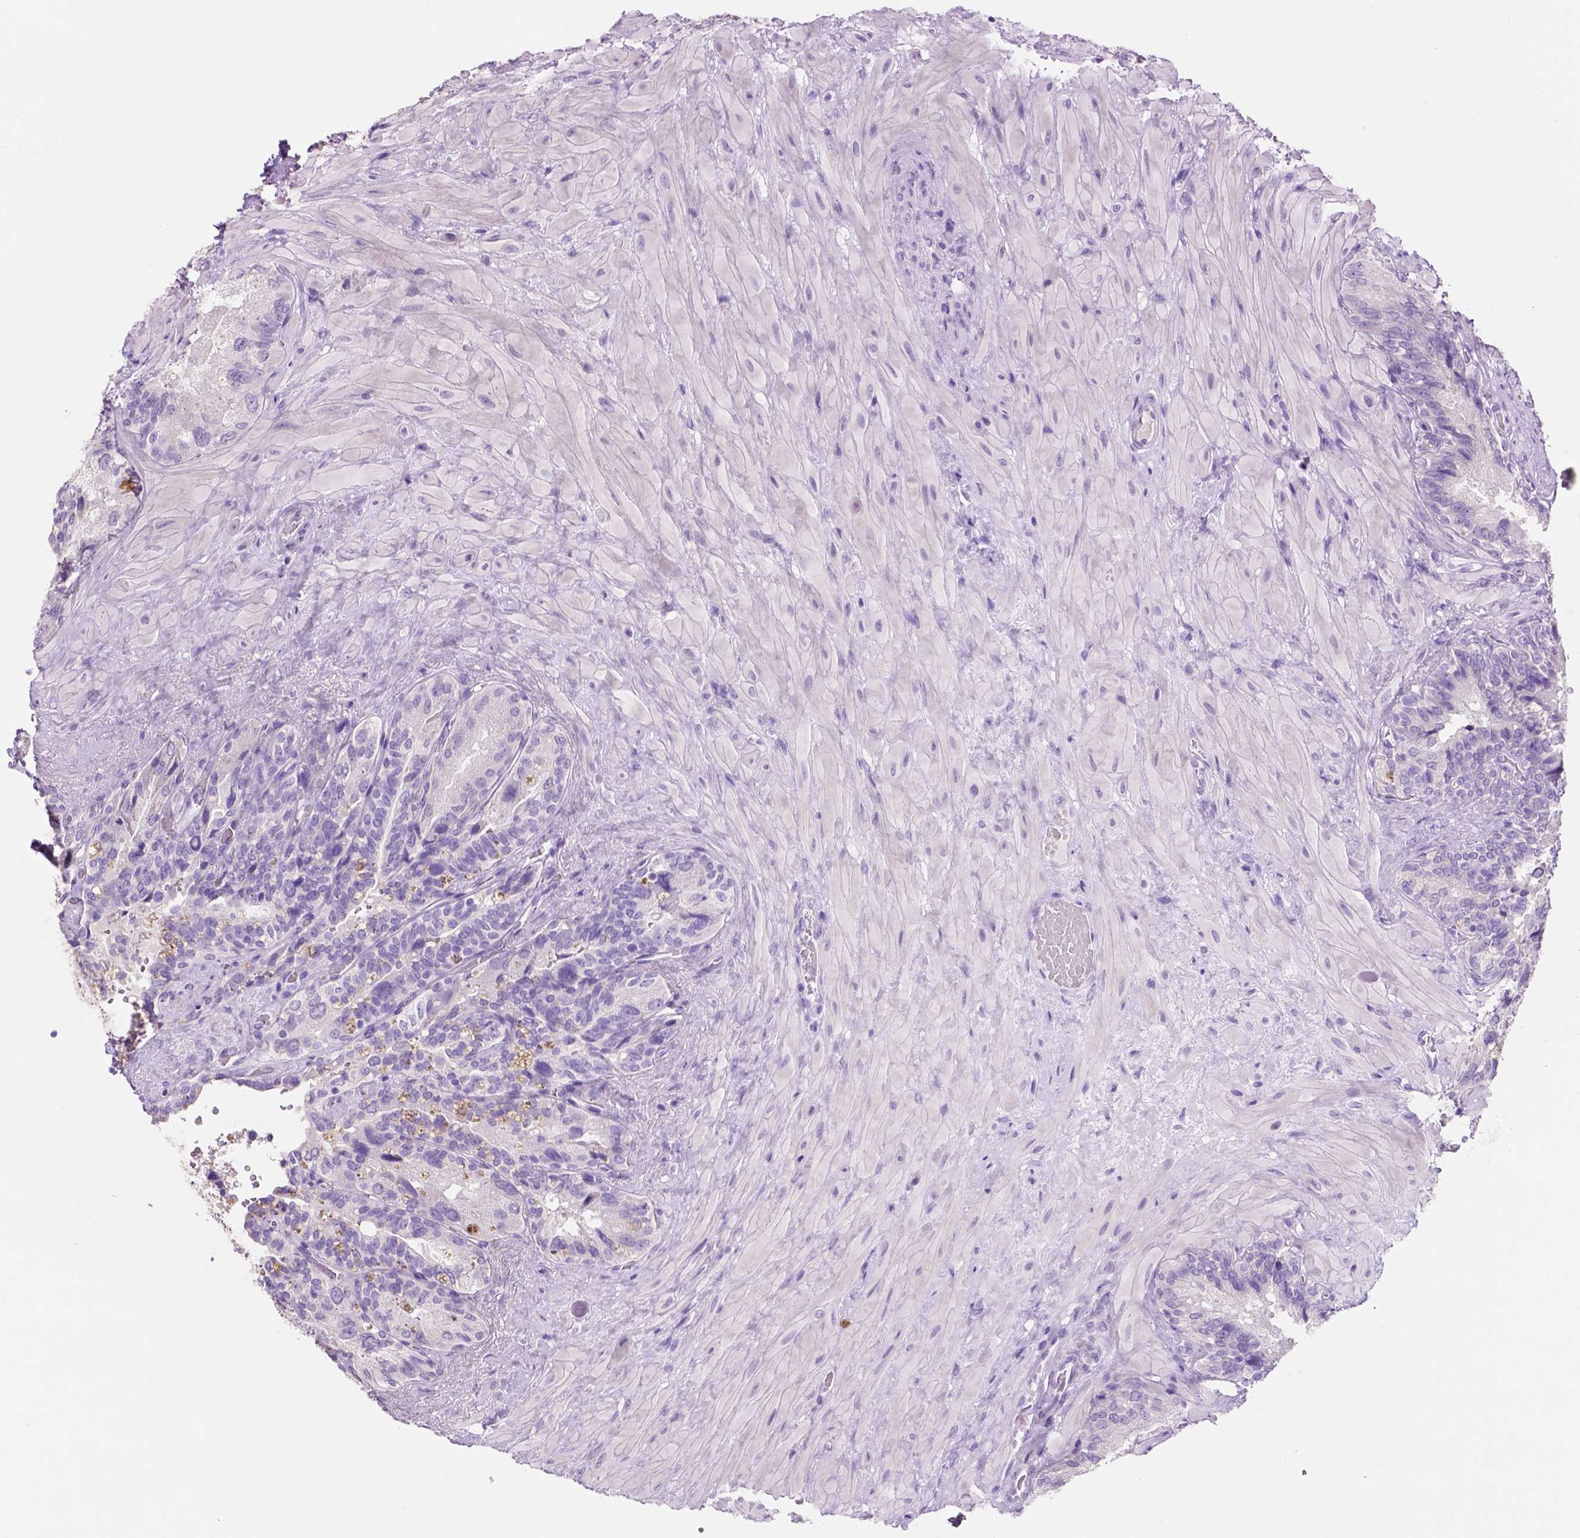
{"staining": {"intensity": "negative", "quantity": "none", "location": "none"}, "tissue": "seminal vesicle", "cell_type": "Glandular cells", "image_type": "normal", "snomed": [{"axis": "morphology", "description": "Normal tissue, NOS"}, {"axis": "topography", "description": "Seminal veicle"}], "caption": "DAB (3,3'-diaminobenzidine) immunohistochemical staining of unremarkable seminal vesicle reveals no significant positivity in glandular cells. The staining was performed using DAB to visualize the protein expression in brown, while the nuclei were stained in blue with hematoxylin (Magnification: 20x).", "gene": "SIAH2", "patient": {"sex": "male", "age": 69}}